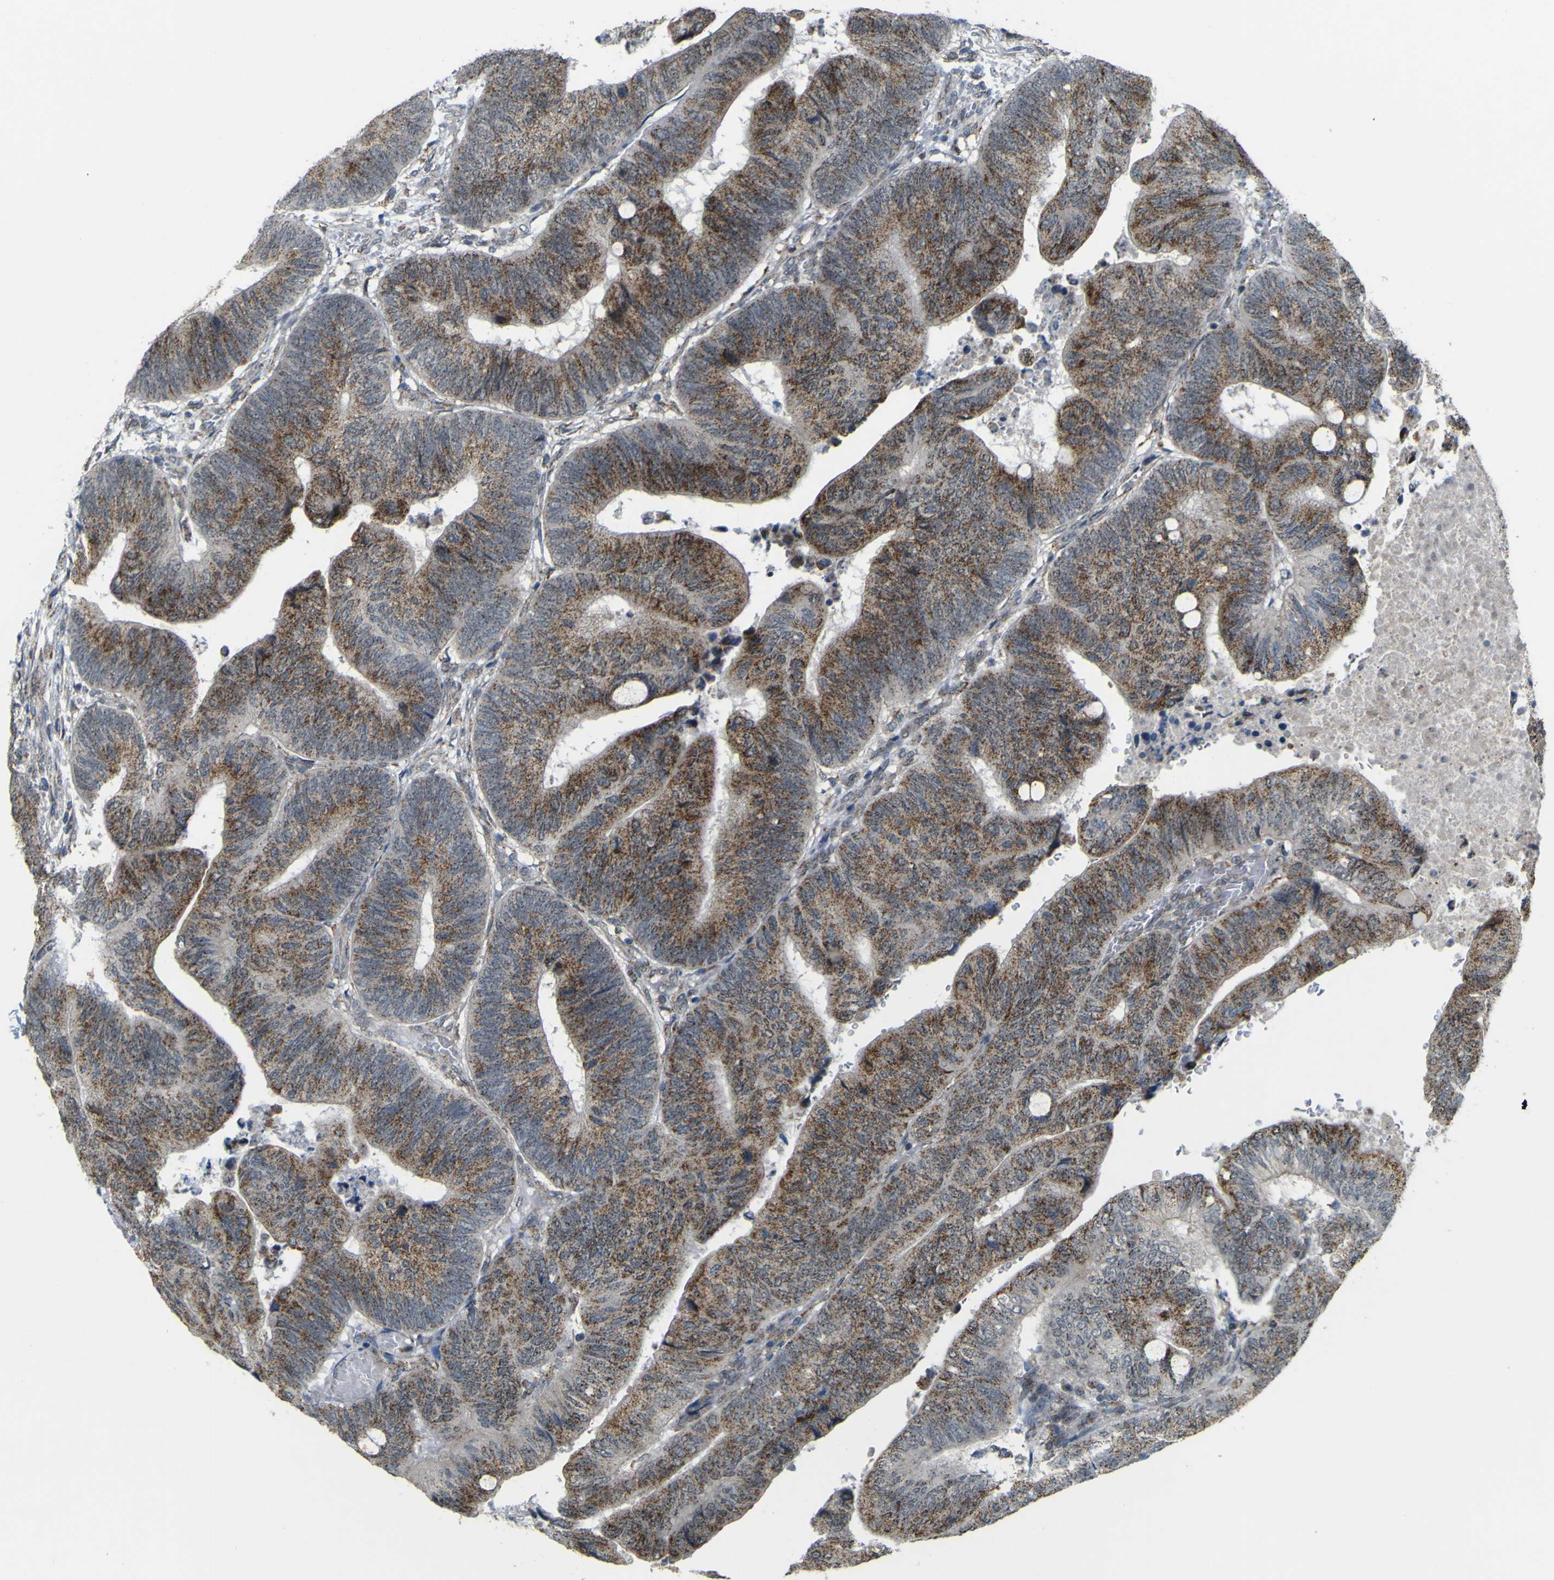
{"staining": {"intensity": "strong", "quantity": ">75%", "location": "cytoplasmic/membranous"}, "tissue": "colorectal cancer", "cell_type": "Tumor cells", "image_type": "cancer", "snomed": [{"axis": "morphology", "description": "Normal tissue, NOS"}, {"axis": "morphology", "description": "Adenocarcinoma, NOS"}, {"axis": "topography", "description": "Rectum"}, {"axis": "topography", "description": "Peripheral nerve tissue"}], "caption": "Colorectal adenocarcinoma stained with a protein marker exhibits strong staining in tumor cells.", "gene": "ACBD5", "patient": {"sex": "male", "age": 92}}